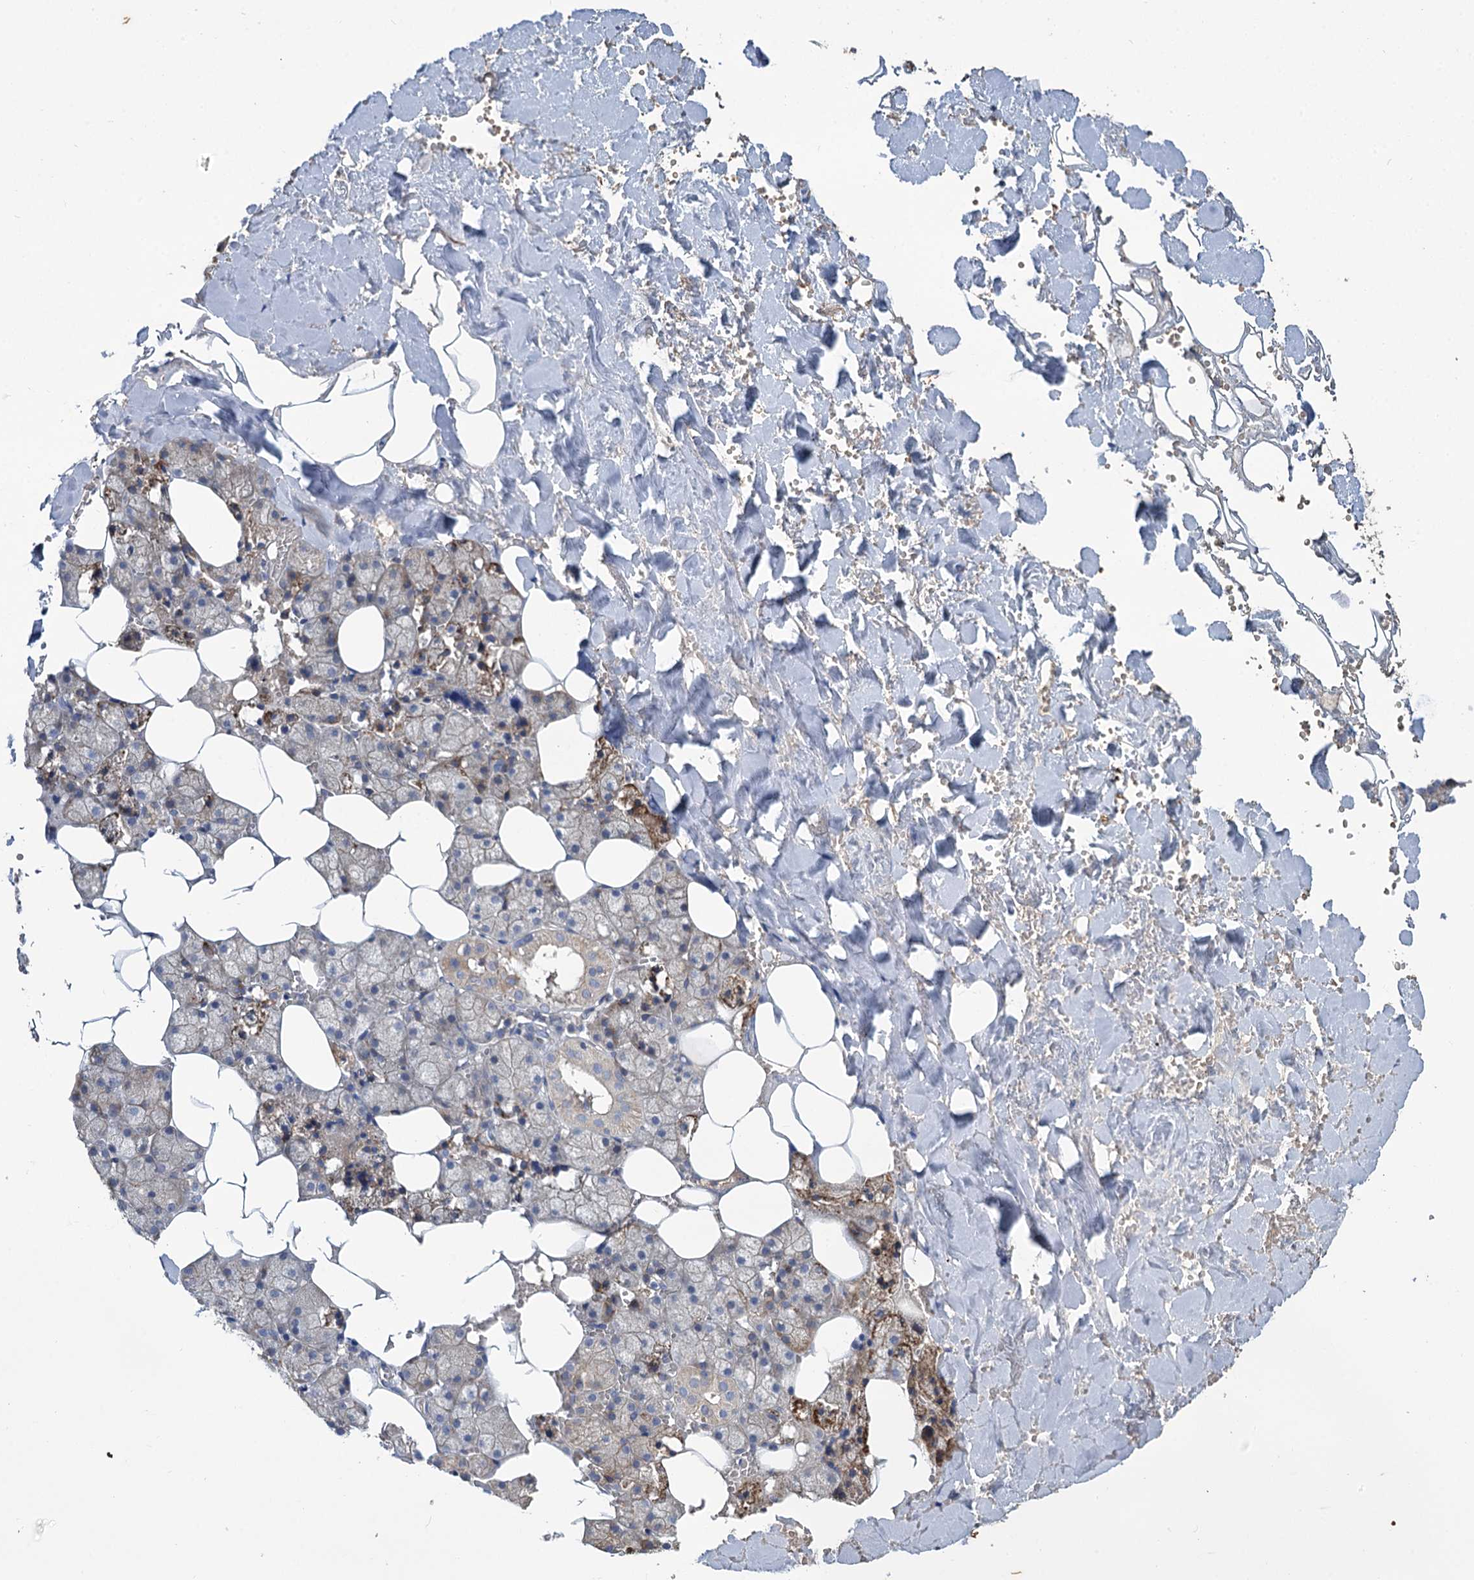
{"staining": {"intensity": "weak", "quantity": "<25%", "location": "cytoplasmic/membranous"}, "tissue": "salivary gland", "cell_type": "Glandular cells", "image_type": "normal", "snomed": [{"axis": "morphology", "description": "Normal tissue, NOS"}, {"axis": "topography", "description": "Salivary gland"}], "caption": "Immunohistochemical staining of unremarkable human salivary gland shows no significant positivity in glandular cells.", "gene": "URAD", "patient": {"sex": "male", "age": 62}}